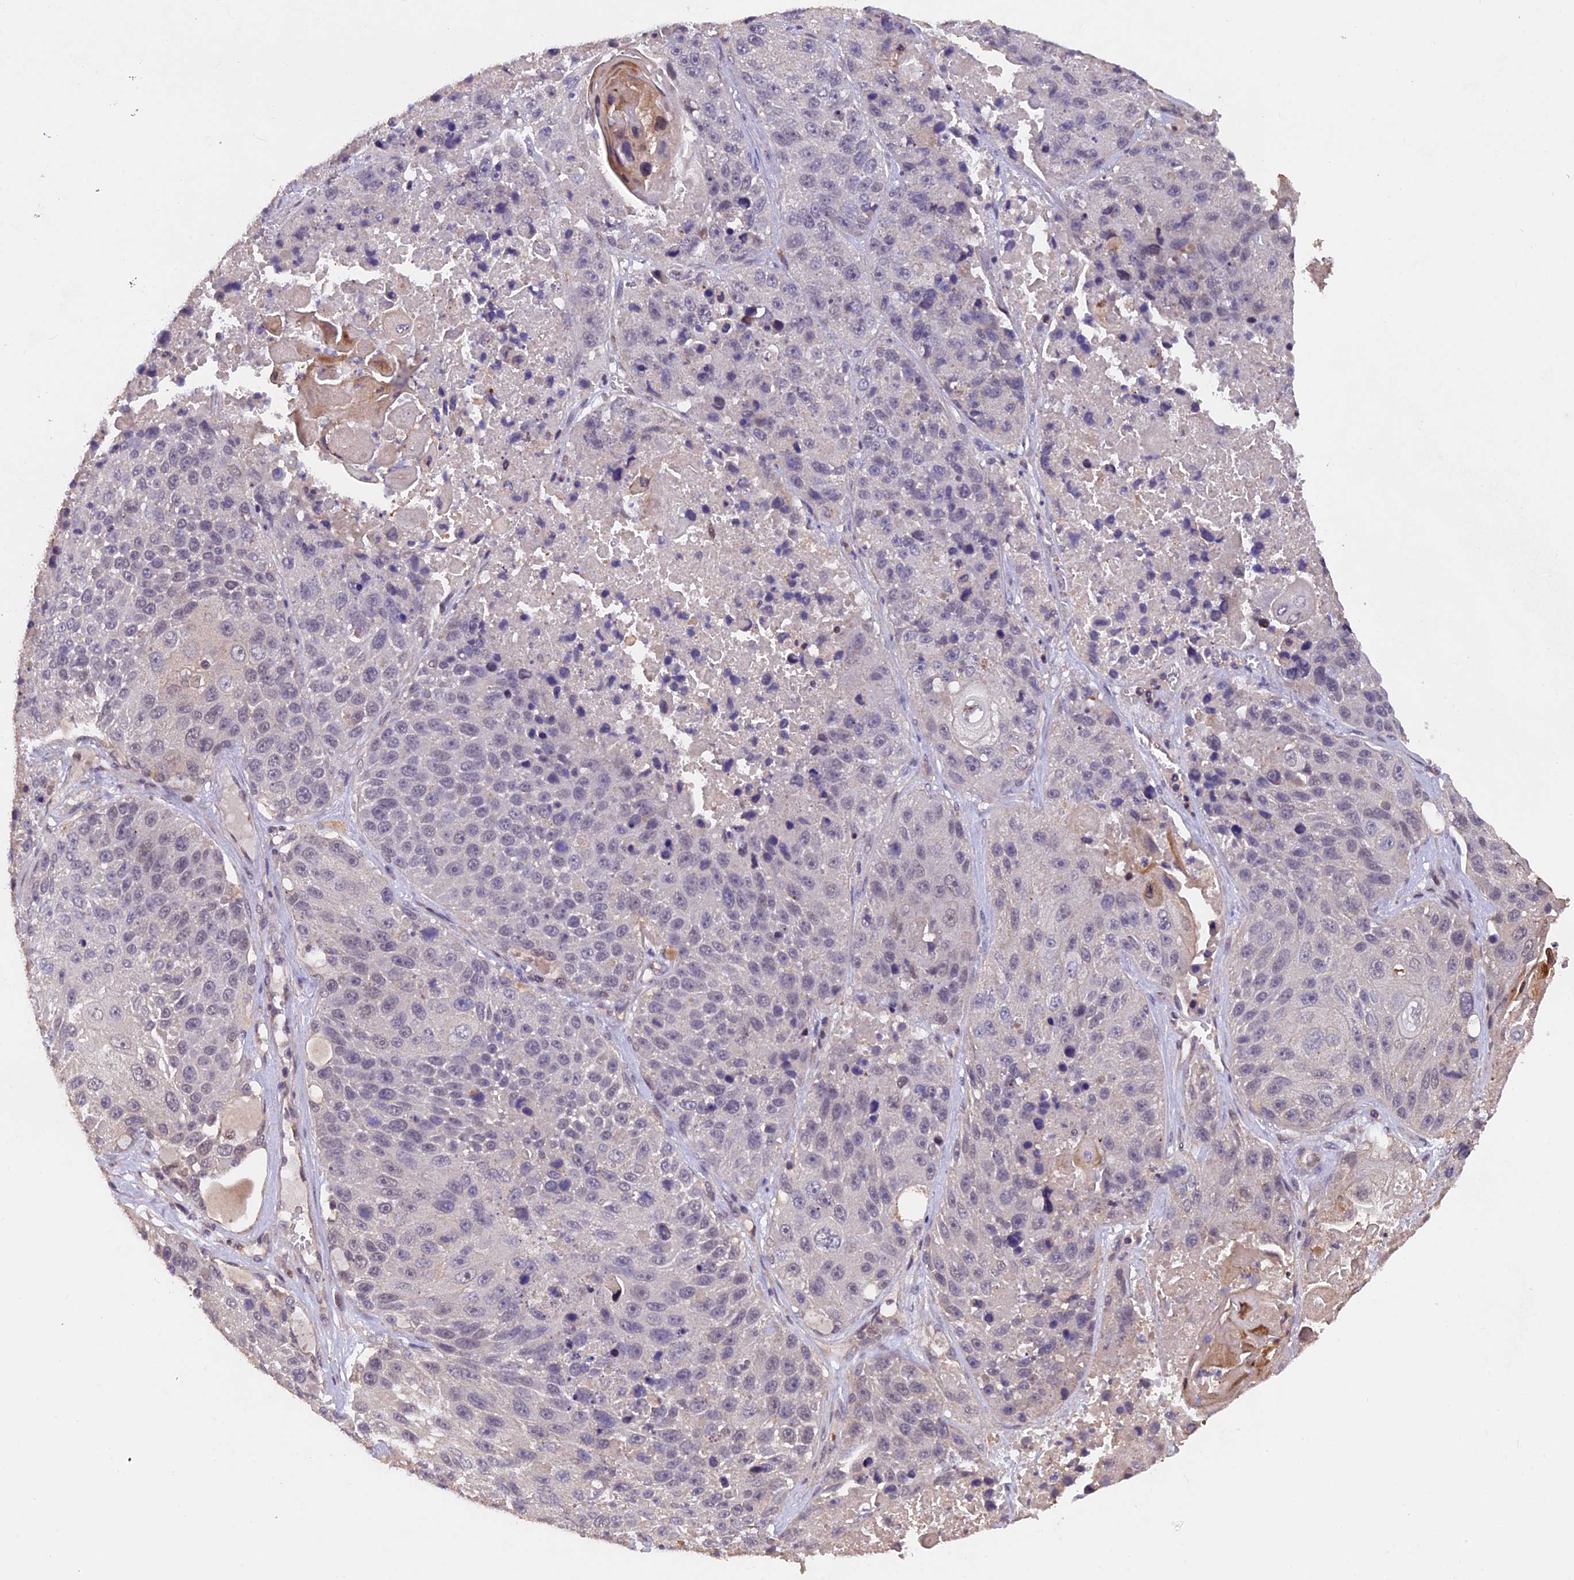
{"staining": {"intensity": "negative", "quantity": "none", "location": "none"}, "tissue": "lung cancer", "cell_type": "Tumor cells", "image_type": "cancer", "snomed": [{"axis": "morphology", "description": "Squamous cell carcinoma, NOS"}, {"axis": "topography", "description": "Lung"}], "caption": "Tumor cells show no significant protein expression in squamous cell carcinoma (lung).", "gene": "PKD2L2", "patient": {"sex": "male", "age": 61}}